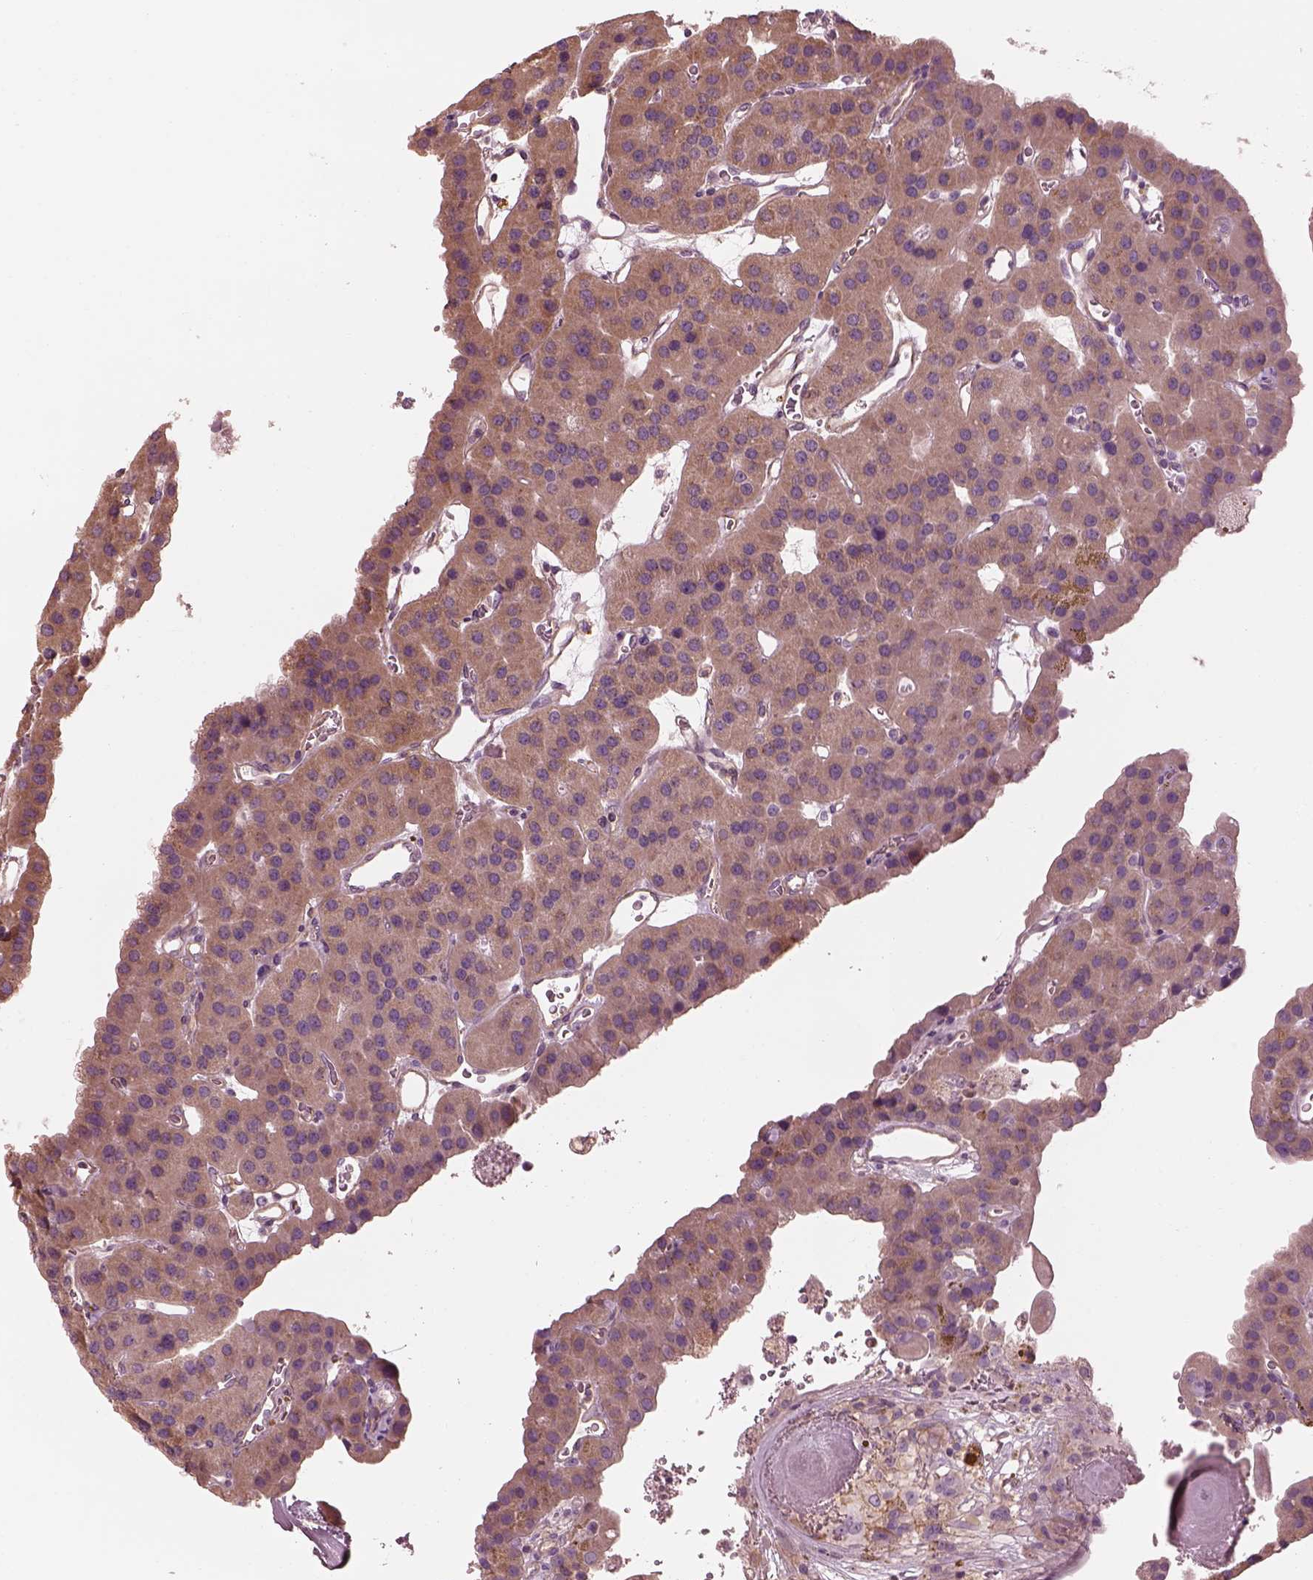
{"staining": {"intensity": "moderate", "quantity": "25%-75%", "location": "cytoplasmic/membranous"}, "tissue": "parathyroid gland", "cell_type": "Glandular cells", "image_type": "normal", "snomed": [{"axis": "morphology", "description": "Normal tissue, NOS"}, {"axis": "morphology", "description": "Adenoma, NOS"}, {"axis": "topography", "description": "Parathyroid gland"}], "caption": "Moderate cytoplasmic/membranous protein staining is seen in approximately 25%-75% of glandular cells in parathyroid gland. (DAB IHC with brightfield microscopy, high magnification).", "gene": "ELAPOR1", "patient": {"sex": "female", "age": 86}}